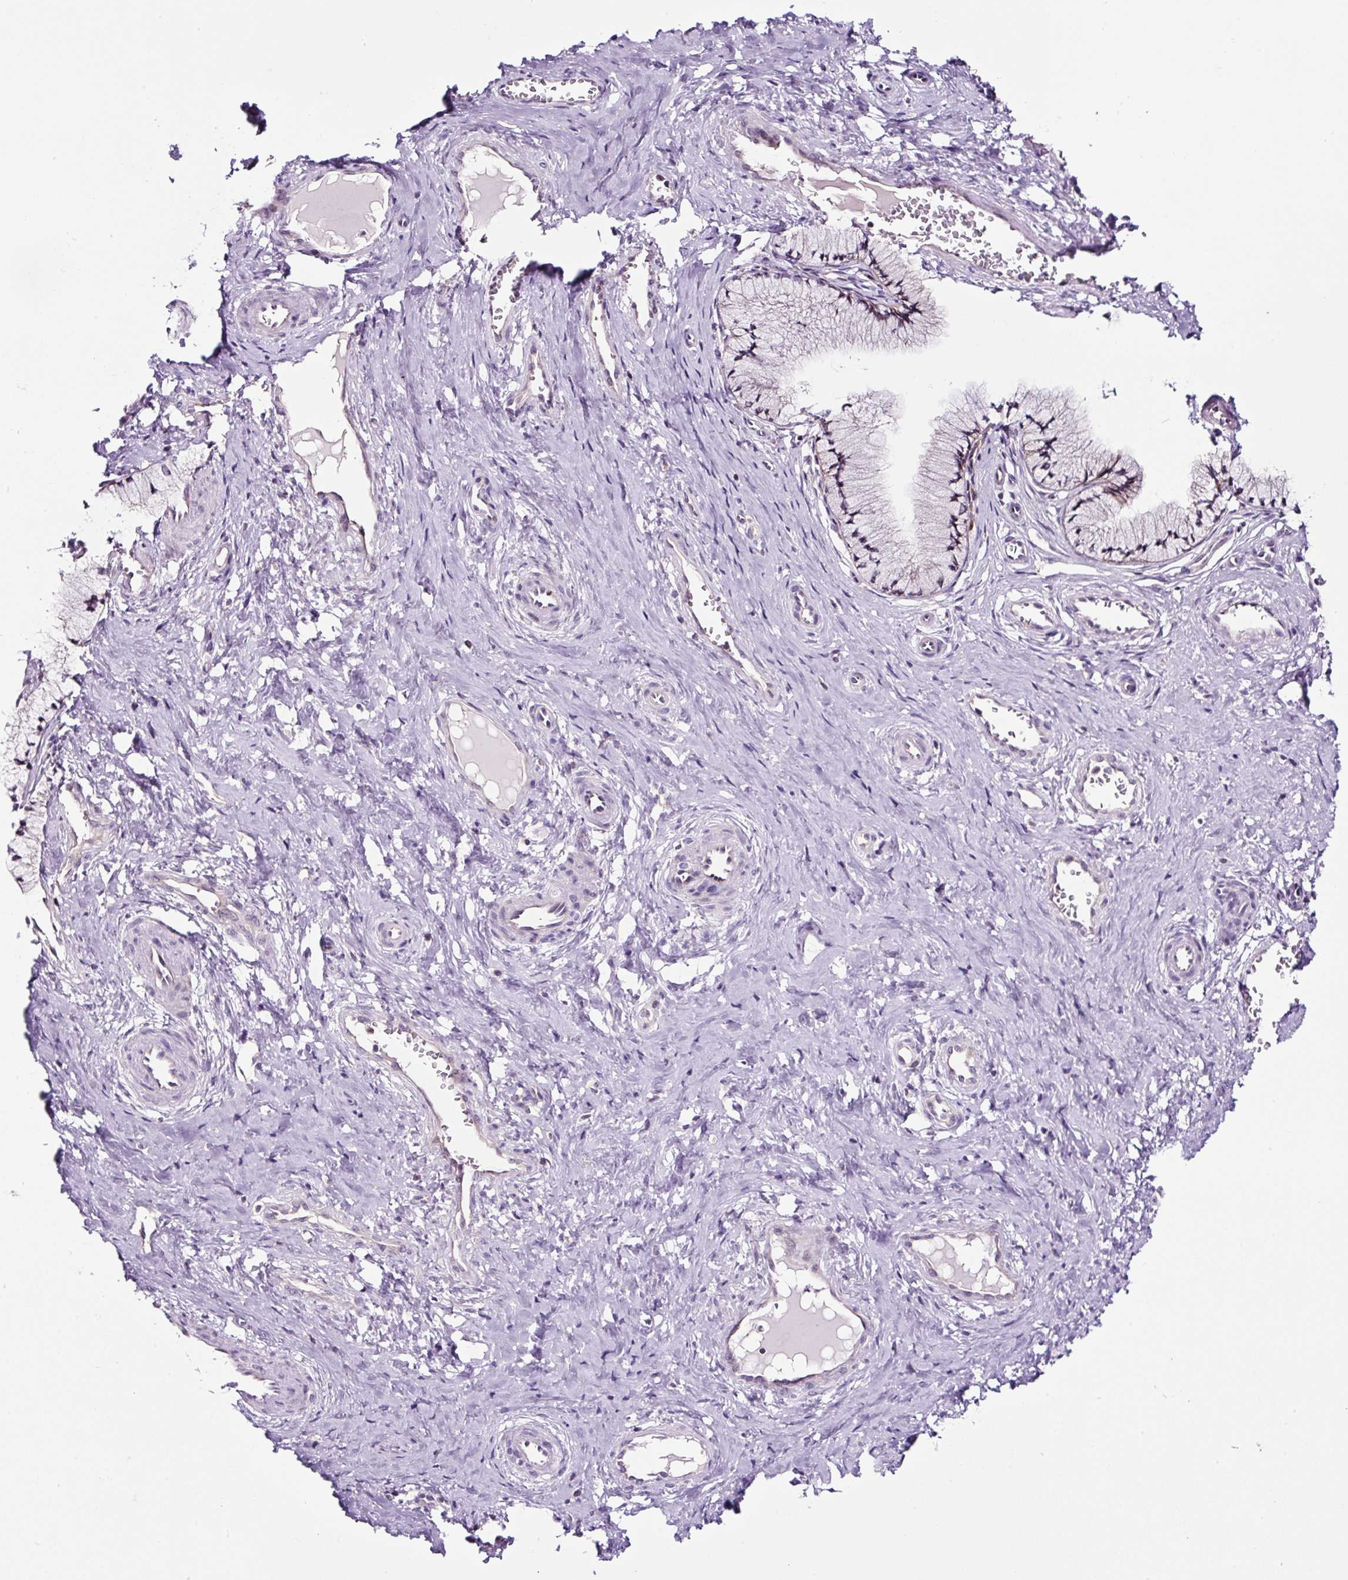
{"staining": {"intensity": "weak", "quantity": "<25%", "location": "cytoplasmic/membranous"}, "tissue": "cervix", "cell_type": "Glandular cells", "image_type": "normal", "snomed": [{"axis": "morphology", "description": "Normal tissue, NOS"}, {"axis": "topography", "description": "Cervix"}], "caption": "Micrograph shows no significant protein positivity in glandular cells of normal cervix.", "gene": "NOM1", "patient": {"sex": "female", "age": 36}}